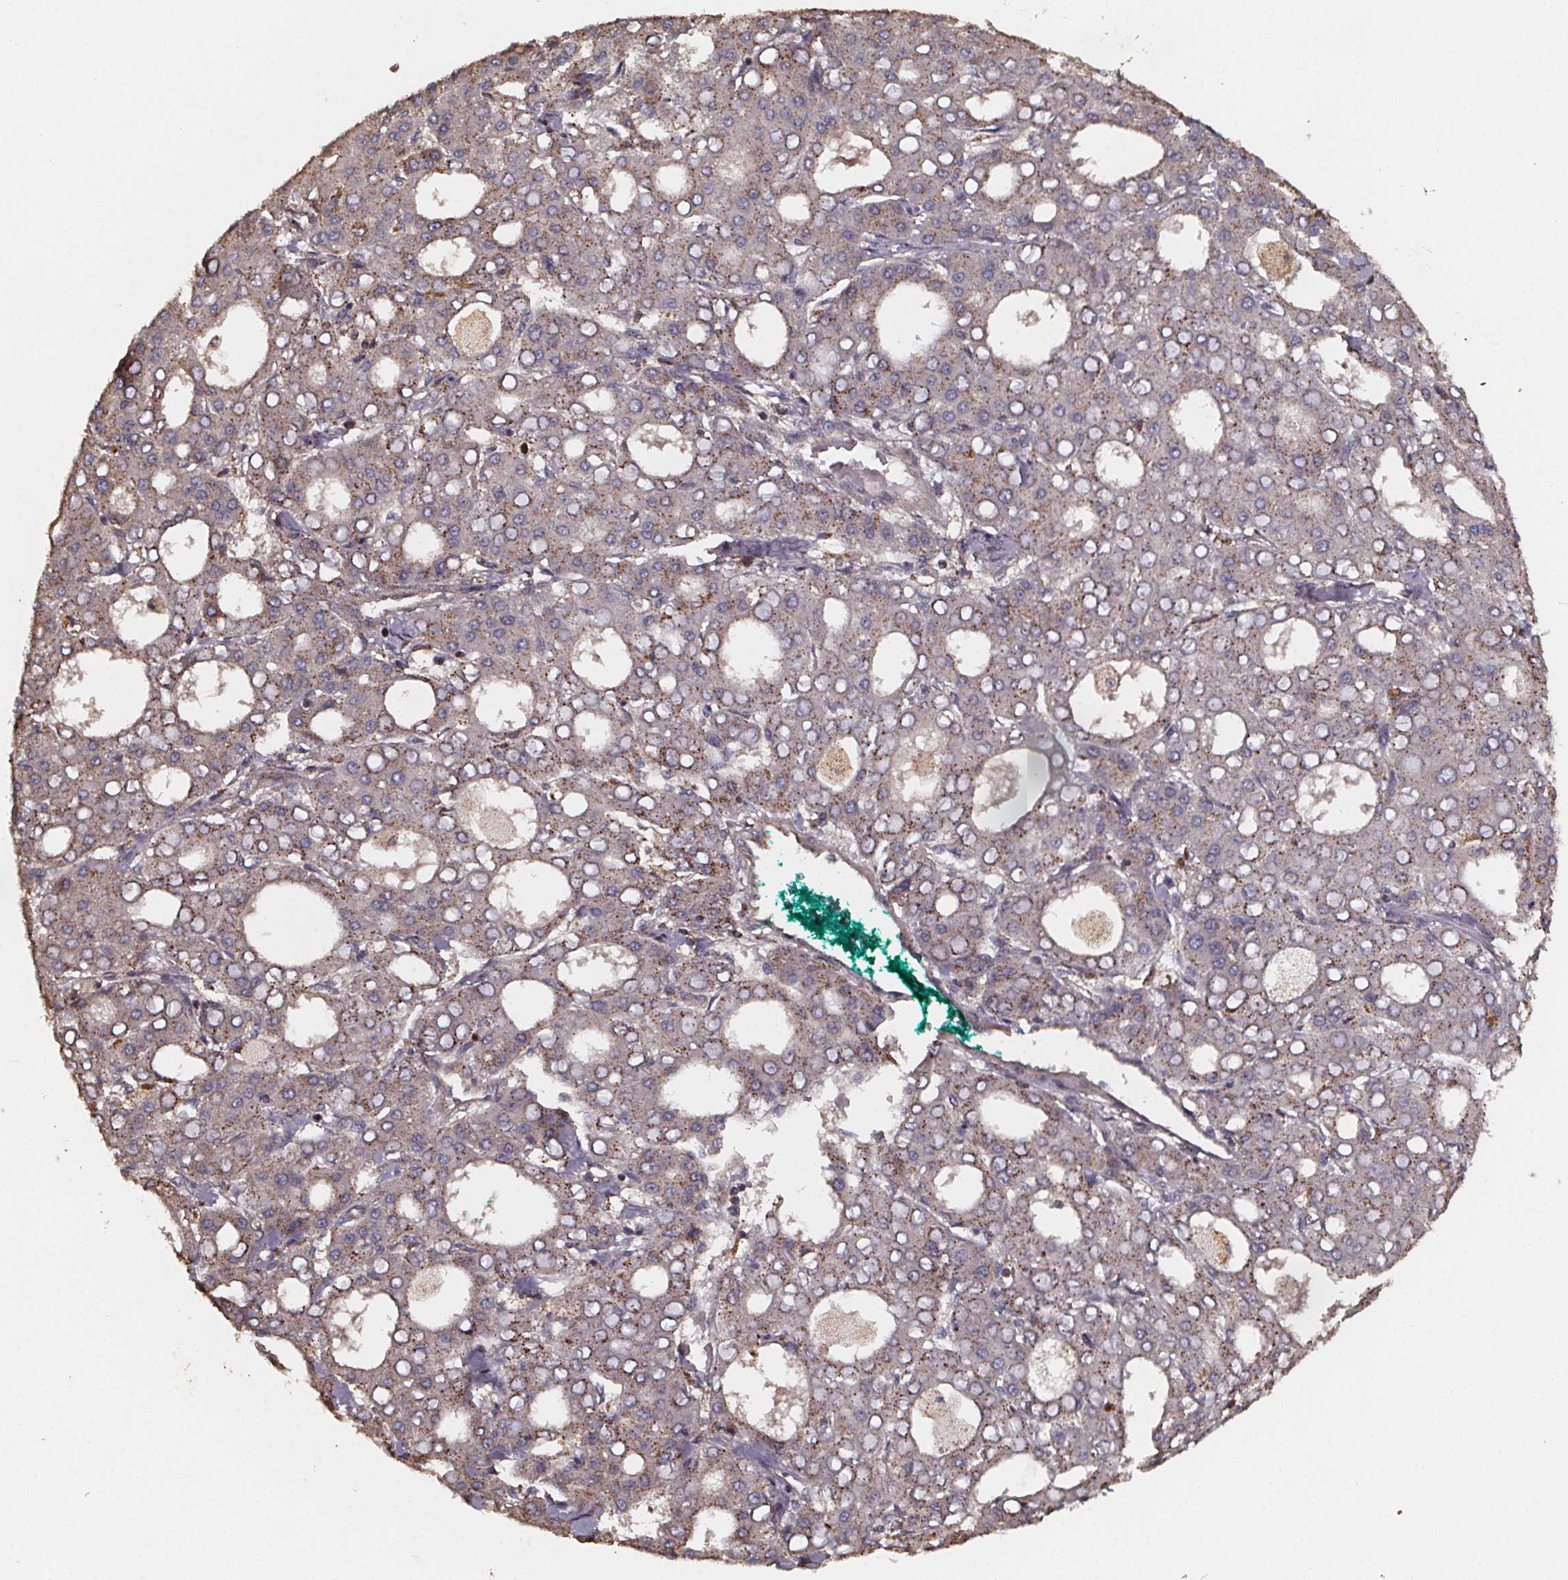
{"staining": {"intensity": "moderate", "quantity": "<25%", "location": "cytoplasmic/membranous"}, "tissue": "liver cancer", "cell_type": "Tumor cells", "image_type": "cancer", "snomed": [{"axis": "morphology", "description": "Carcinoma, Hepatocellular, NOS"}, {"axis": "topography", "description": "Liver"}], "caption": "An image of liver cancer (hepatocellular carcinoma) stained for a protein shows moderate cytoplasmic/membranous brown staining in tumor cells. The staining was performed using DAB (3,3'-diaminobenzidine), with brown indicating positive protein expression. Nuclei are stained blue with hematoxylin.", "gene": "ZNF879", "patient": {"sex": "male", "age": 65}}